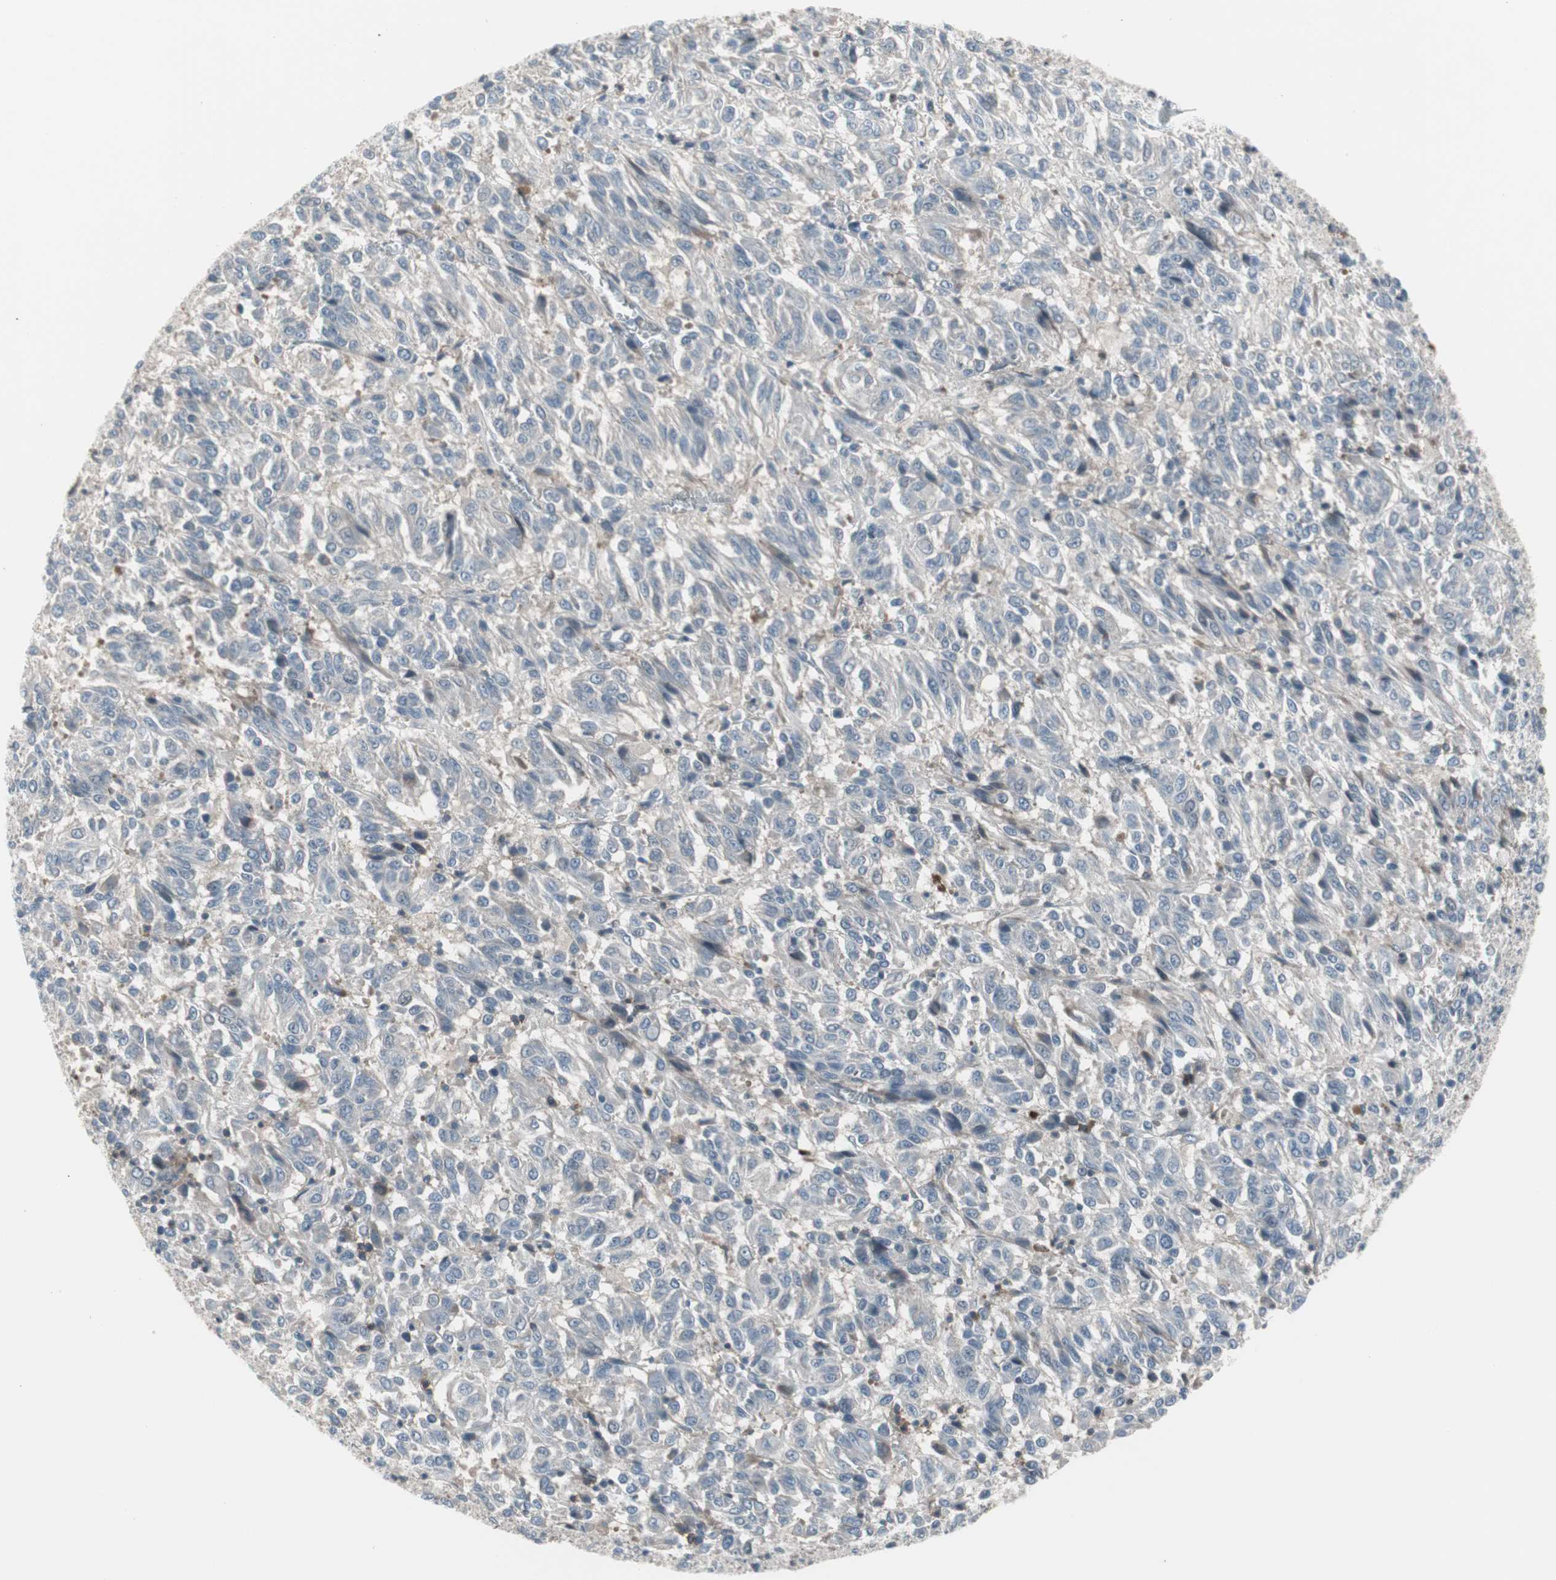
{"staining": {"intensity": "weak", "quantity": "<25%", "location": "cytoplasmic/membranous"}, "tissue": "melanoma", "cell_type": "Tumor cells", "image_type": "cancer", "snomed": [{"axis": "morphology", "description": "Malignant melanoma, Metastatic site"}, {"axis": "topography", "description": "Lung"}], "caption": "Tumor cells are negative for protein expression in human malignant melanoma (metastatic site).", "gene": "ZSCAN32", "patient": {"sex": "male", "age": 64}}